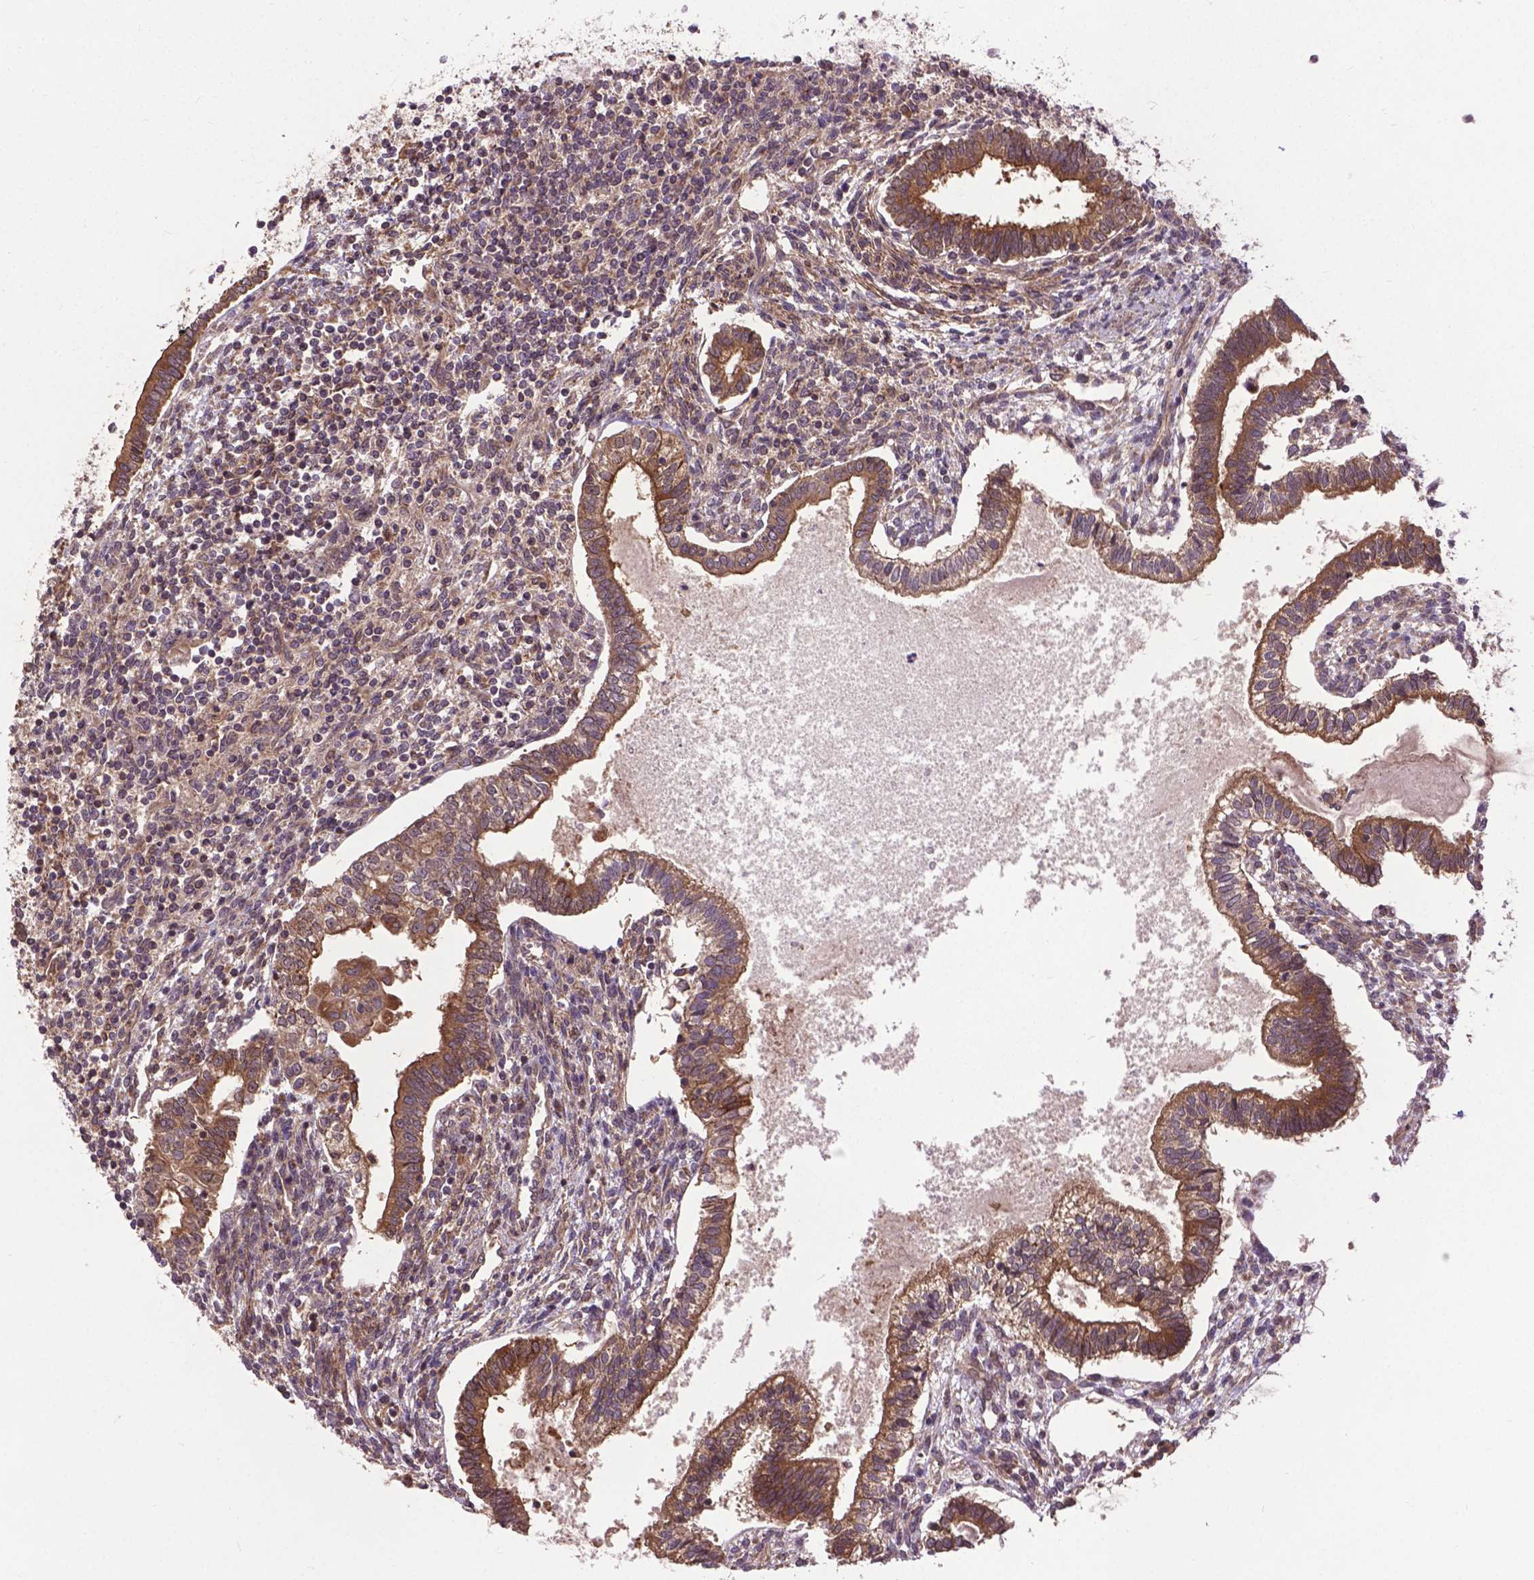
{"staining": {"intensity": "moderate", "quantity": ">75%", "location": "cytoplasmic/membranous"}, "tissue": "testis cancer", "cell_type": "Tumor cells", "image_type": "cancer", "snomed": [{"axis": "morphology", "description": "Carcinoma, Embryonal, NOS"}, {"axis": "topography", "description": "Testis"}], "caption": "A brown stain labels moderate cytoplasmic/membranous positivity of a protein in testis embryonal carcinoma tumor cells. (IHC, brightfield microscopy, high magnification).", "gene": "ZNF616", "patient": {"sex": "male", "age": 37}}